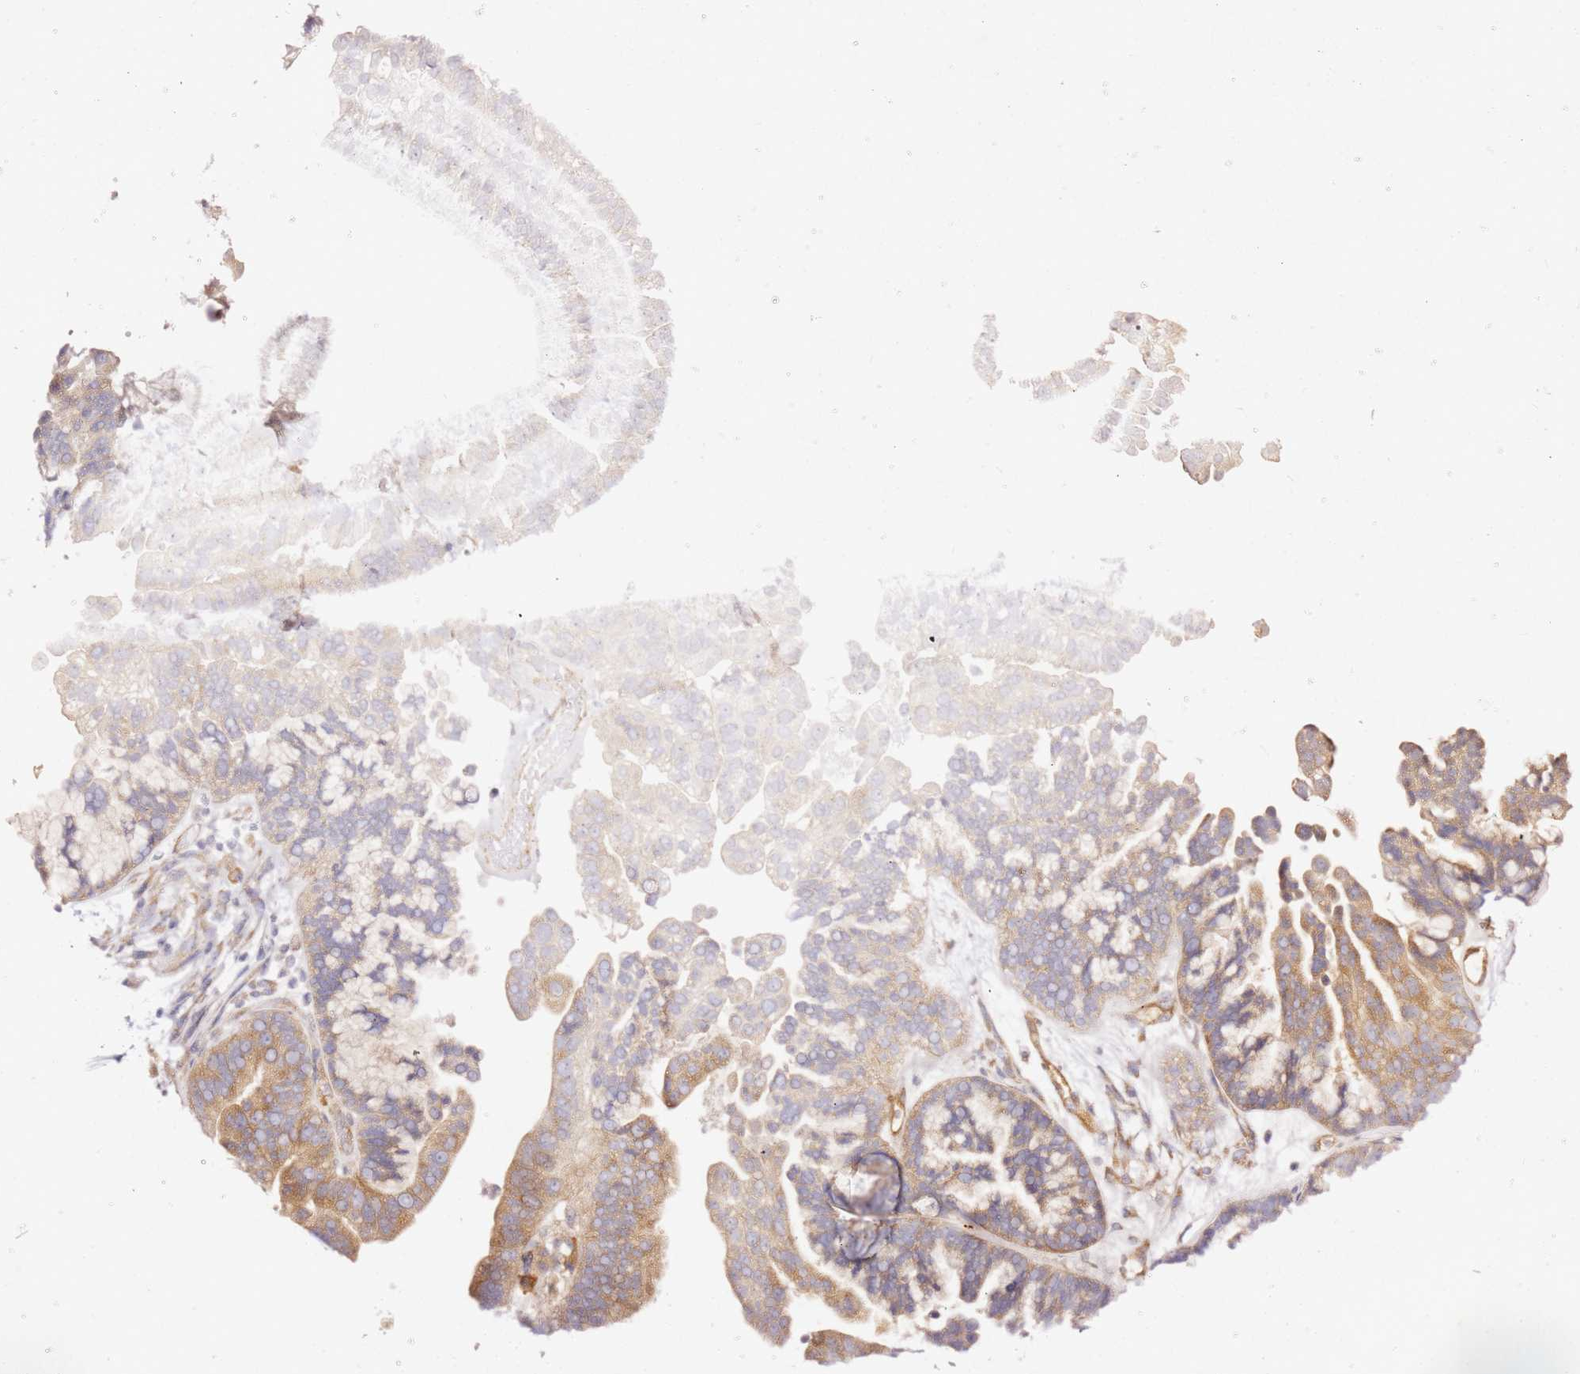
{"staining": {"intensity": "moderate", "quantity": ">75%", "location": "cytoplasmic/membranous"}, "tissue": "ovarian cancer", "cell_type": "Tumor cells", "image_type": "cancer", "snomed": [{"axis": "morphology", "description": "Cystadenocarcinoma, serous, NOS"}, {"axis": "topography", "description": "Ovary"}], "caption": "Moderate cytoplasmic/membranous positivity is identified in about >75% of tumor cells in ovarian serous cystadenocarcinoma. Immunohistochemistry stains the protein in brown and the nuclei are stained blue.", "gene": "KIF7", "patient": {"sex": "female", "age": 56}}